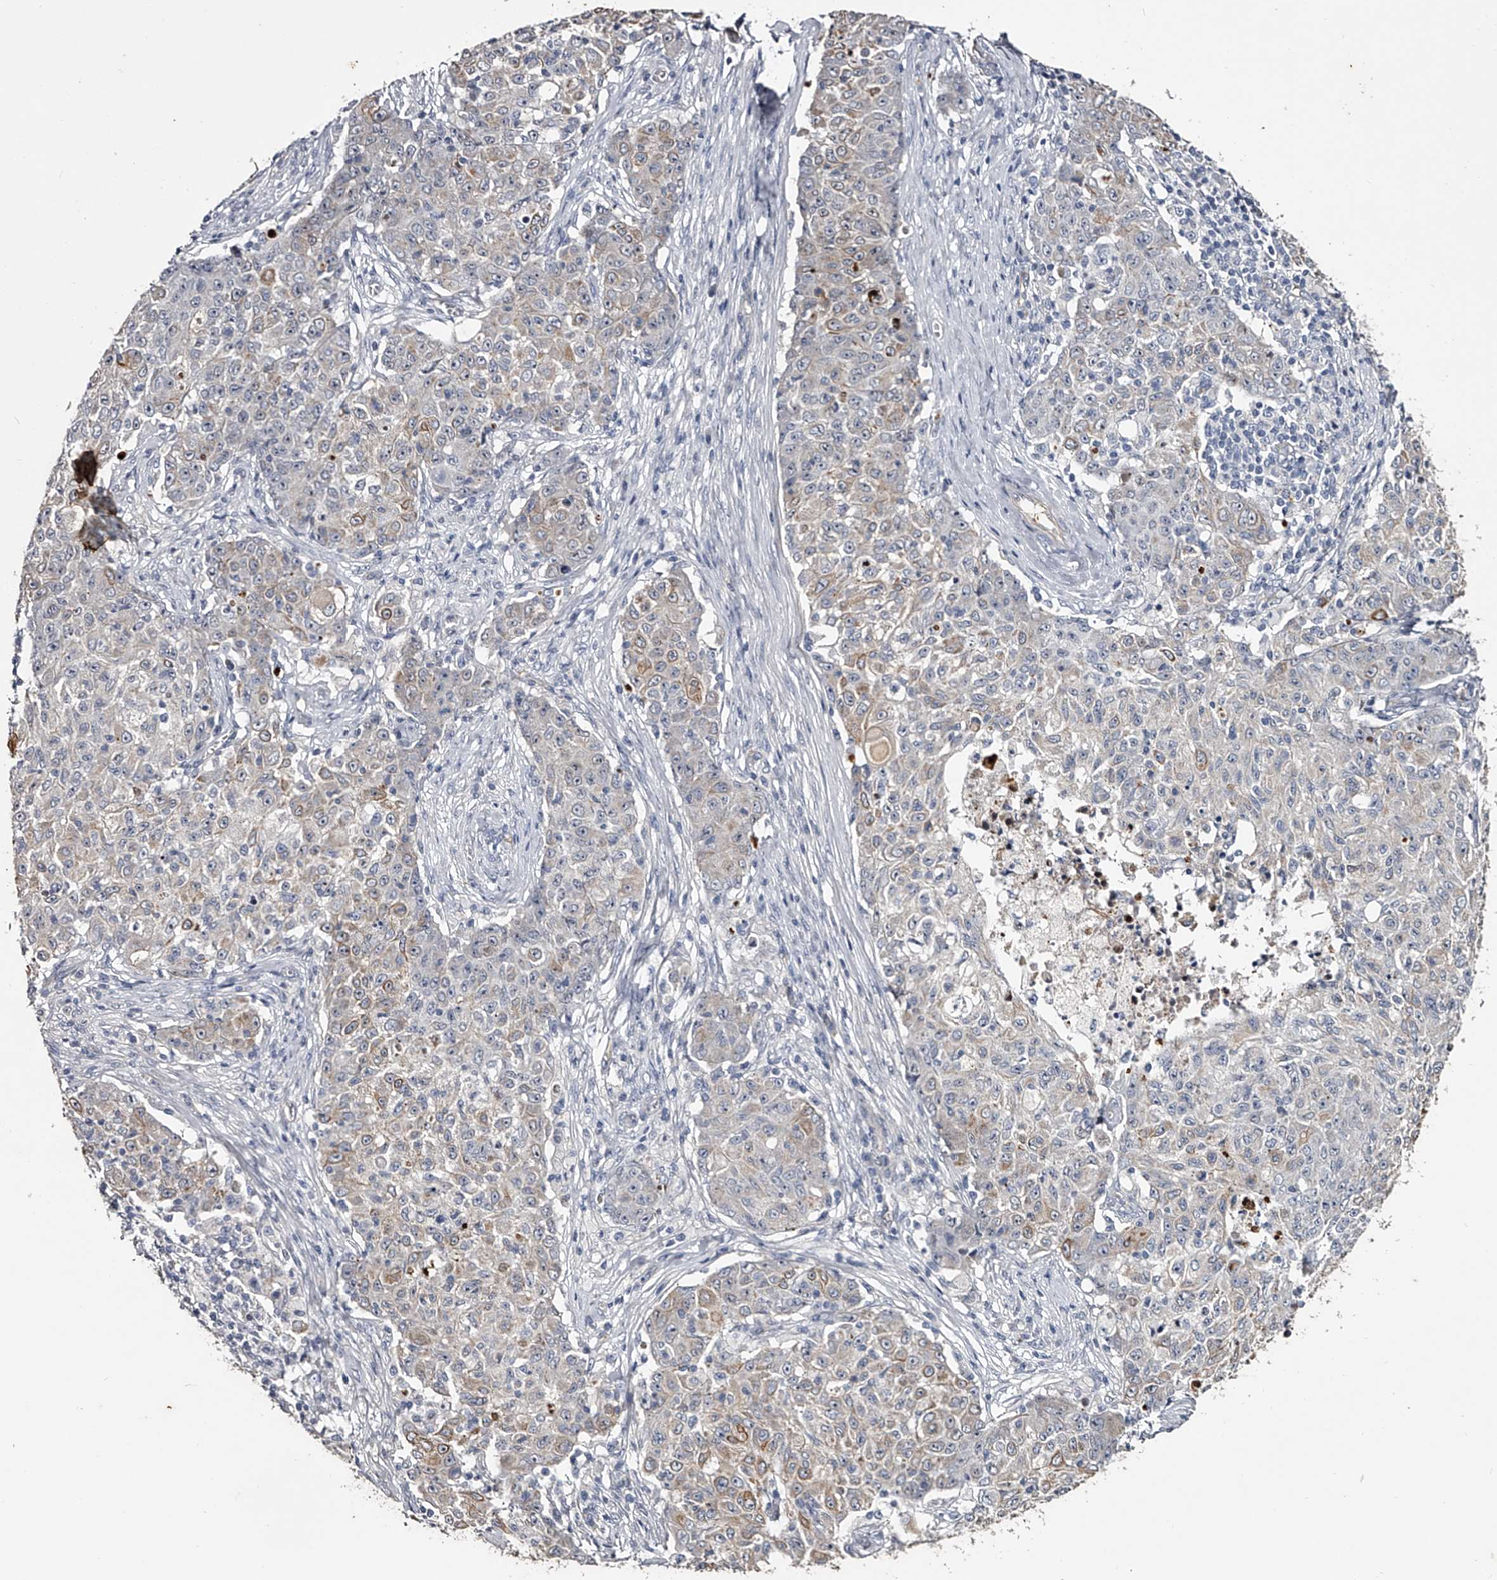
{"staining": {"intensity": "moderate", "quantity": "25%-75%", "location": "cytoplasmic/membranous"}, "tissue": "ovarian cancer", "cell_type": "Tumor cells", "image_type": "cancer", "snomed": [{"axis": "morphology", "description": "Carcinoma, endometroid"}, {"axis": "topography", "description": "Ovary"}], "caption": "Moderate cytoplasmic/membranous protein staining is appreciated in approximately 25%-75% of tumor cells in ovarian cancer (endometroid carcinoma). (brown staining indicates protein expression, while blue staining denotes nuclei).", "gene": "MDN1", "patient": {"sex": "female", "age": 42}}